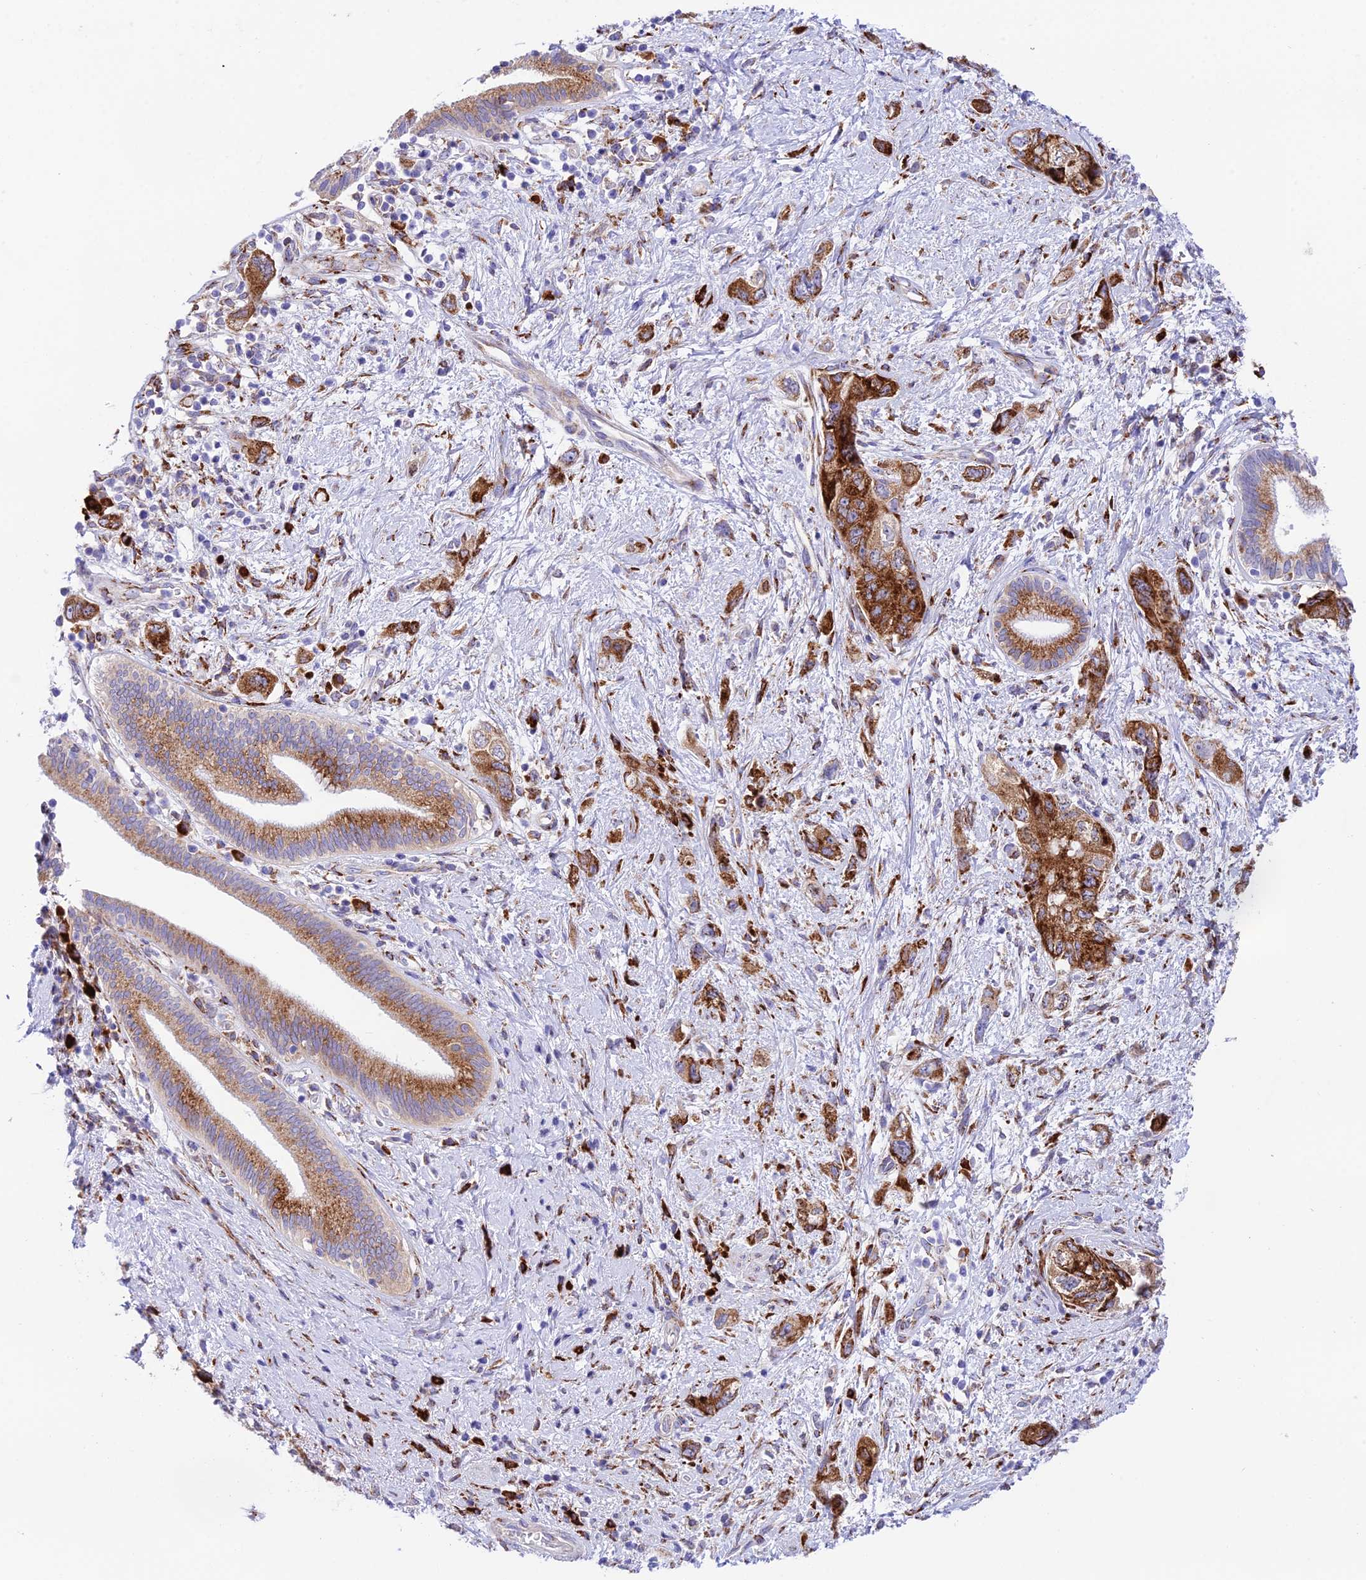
{"staining": {"intensity": "strong", "quantity": ">75%", "location": "cytoplasmic/membranous"}, "tissue": "pancreatic cancer", "cell_type": "Tumor cells", "image_type": "cancer", "snomed": [{"axis": "morphology", "description": "Adenocarcinoma, NOS"}, {"axis": "topography", "description": "Pancreas"}], "caption": "A high amount of strong cytoplasmic/membranous expression is identified in about >75% of tumor cells in pancreatic adenocarcinoma tissue.", "gene": "TUBGCP6", "patient": {"sex": "female", "age": 73}}